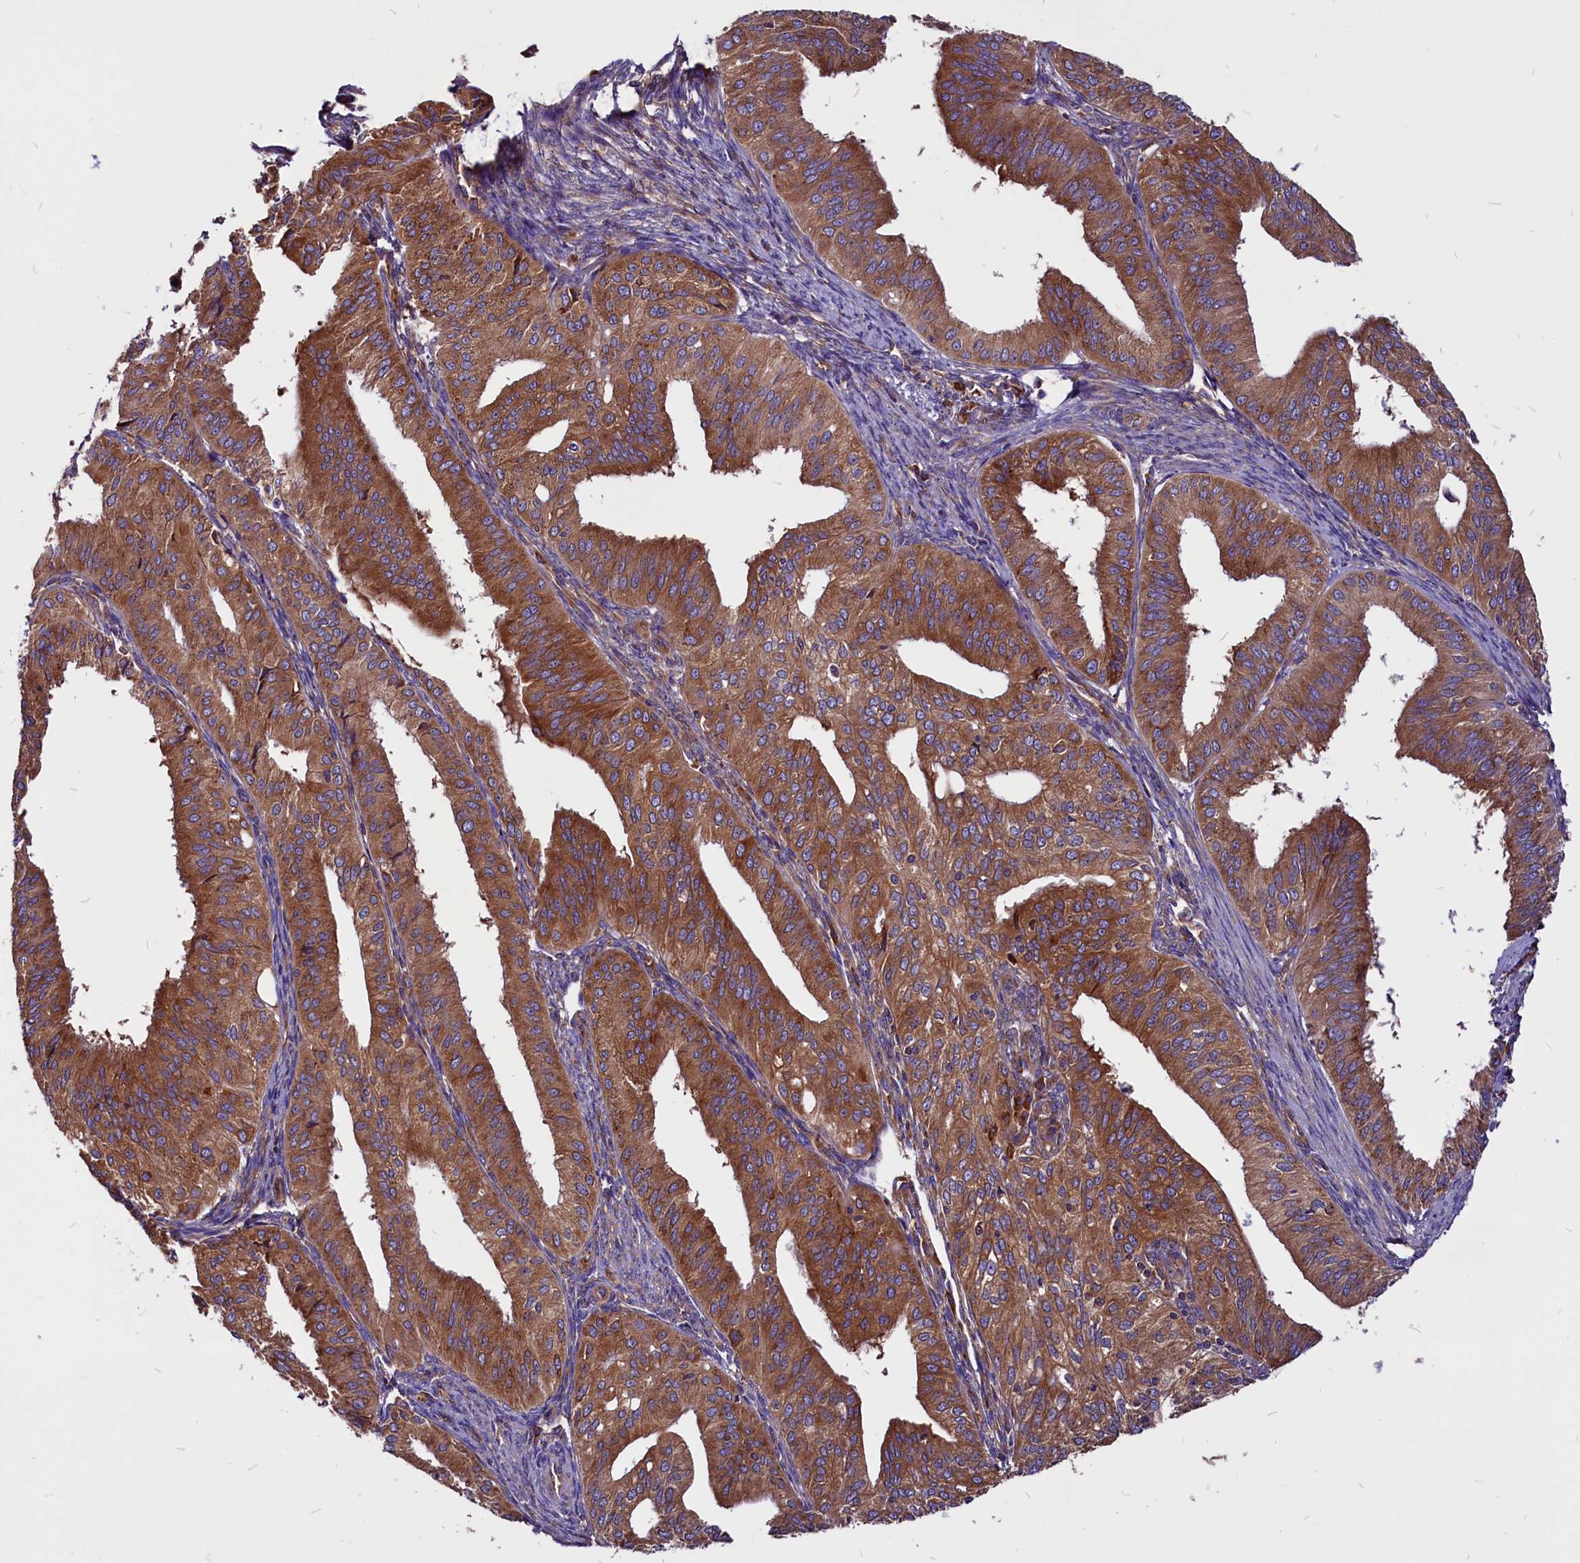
{"staining": {"intensity": "strong", "quantity": ">75%", "location": "cytoplasmic/membranous"}, "tissue": "endometrial cancer", "cell_type": "Tumor cells", "image_type": "cancer", "snomed": [{"axis": "morphology", "description": "Adenocarcinoma, NOS"}, {"axis": "topography", "description": "Endometrium"}], "caption": "Protein expression analysis of endometrial cancer demonstrates strong cytoplasmic/membranous staining in approximately >75% of tumor cells.", "gene": "EIF3G", "patient": {"sex": "female", "age": 50}}